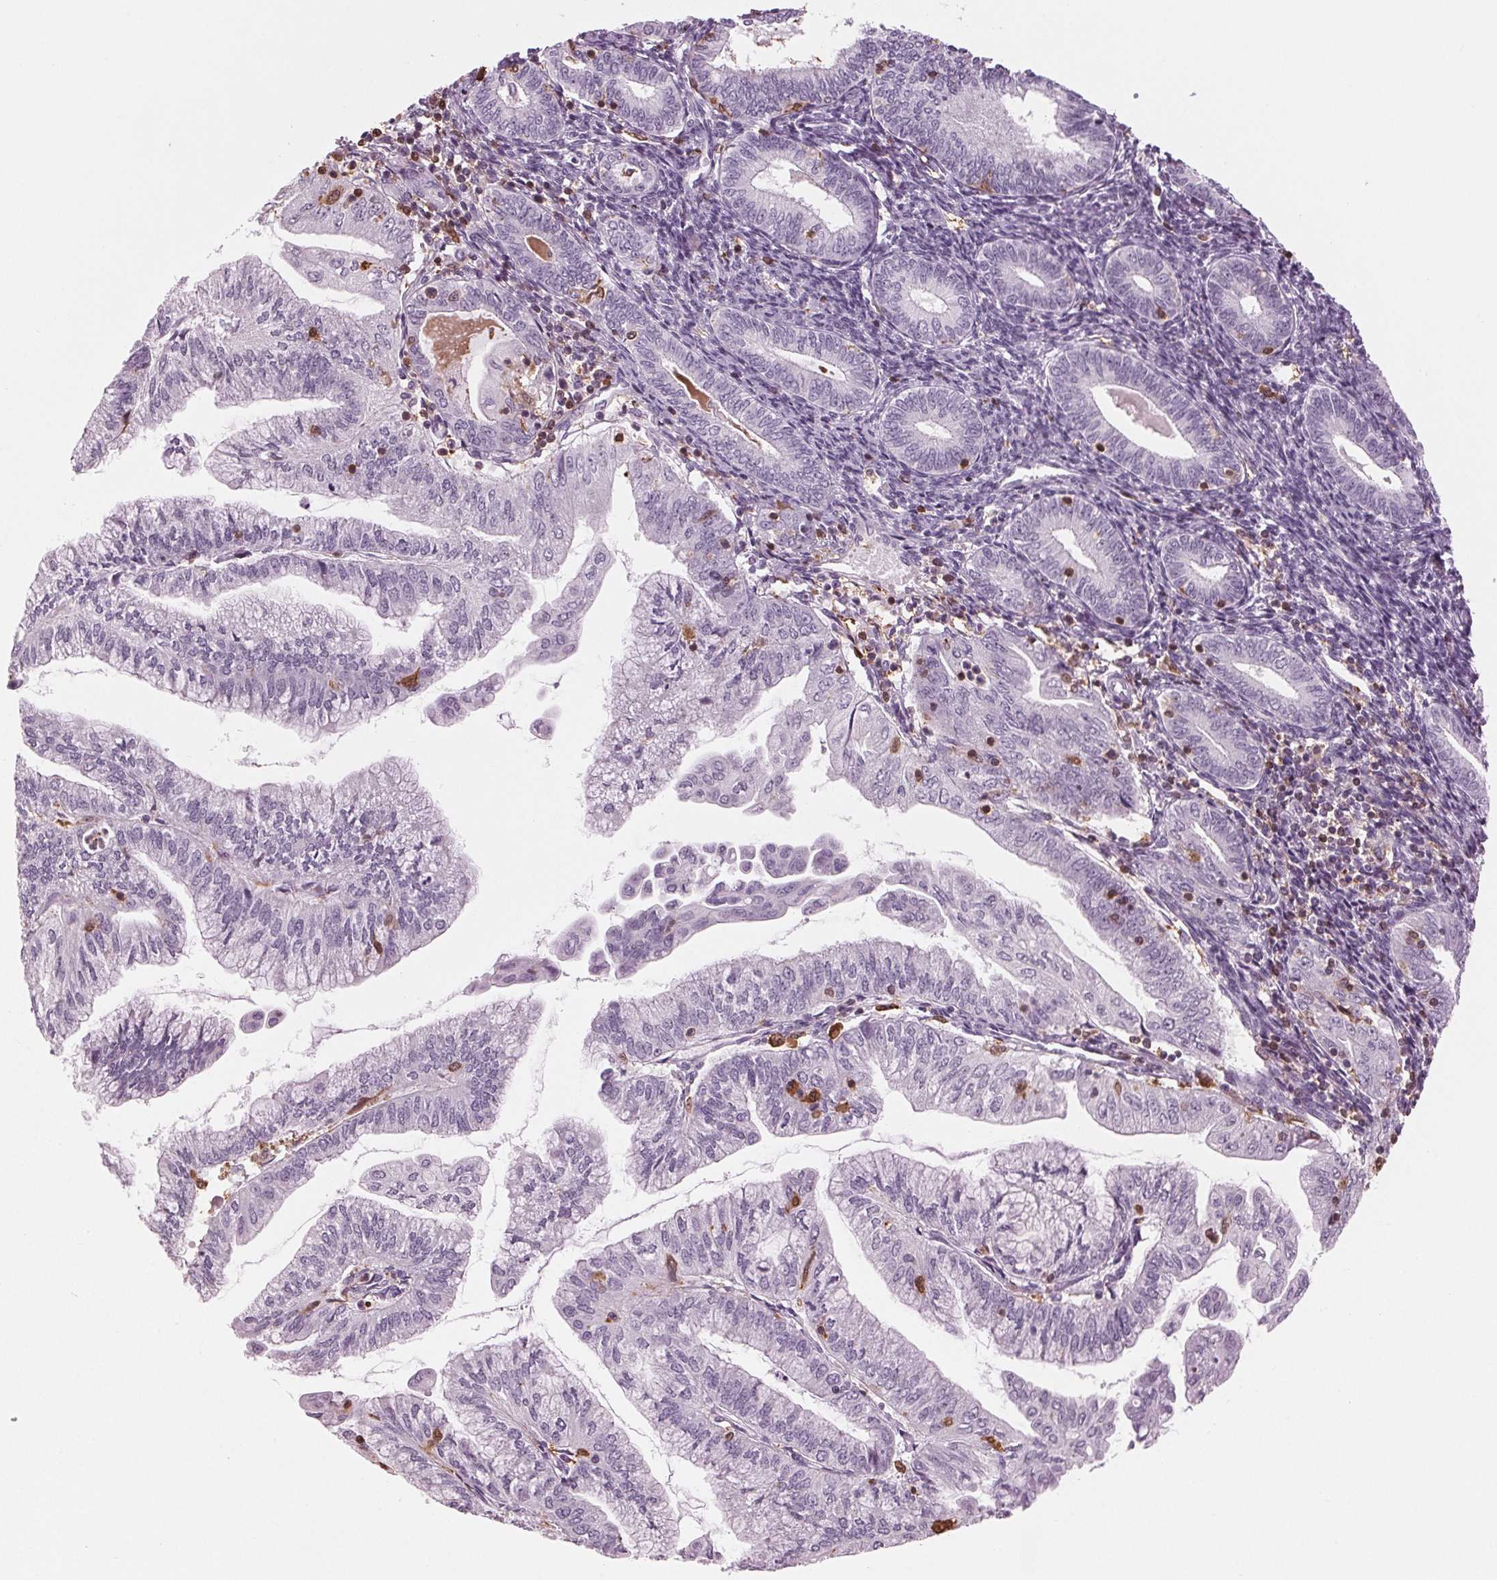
{"staining": {"intensity": "negative", "quantity": "none", "location": "none"}, "tissue": "endometrial cancer", "cell_type": "Tumor cells", "image_type": "cancer", "snomed": [{"axis": "morphology", "description": "Adenocarcinoma, NOS"}, {"axis": "topography", "description": "Endometrium"}], "caption": "Protein analysis of endometrial adenocarcinoma shows no significant expression in tumor cells.", "gene": "BTLA", "patient": {"sex": "female", "age": 55}}